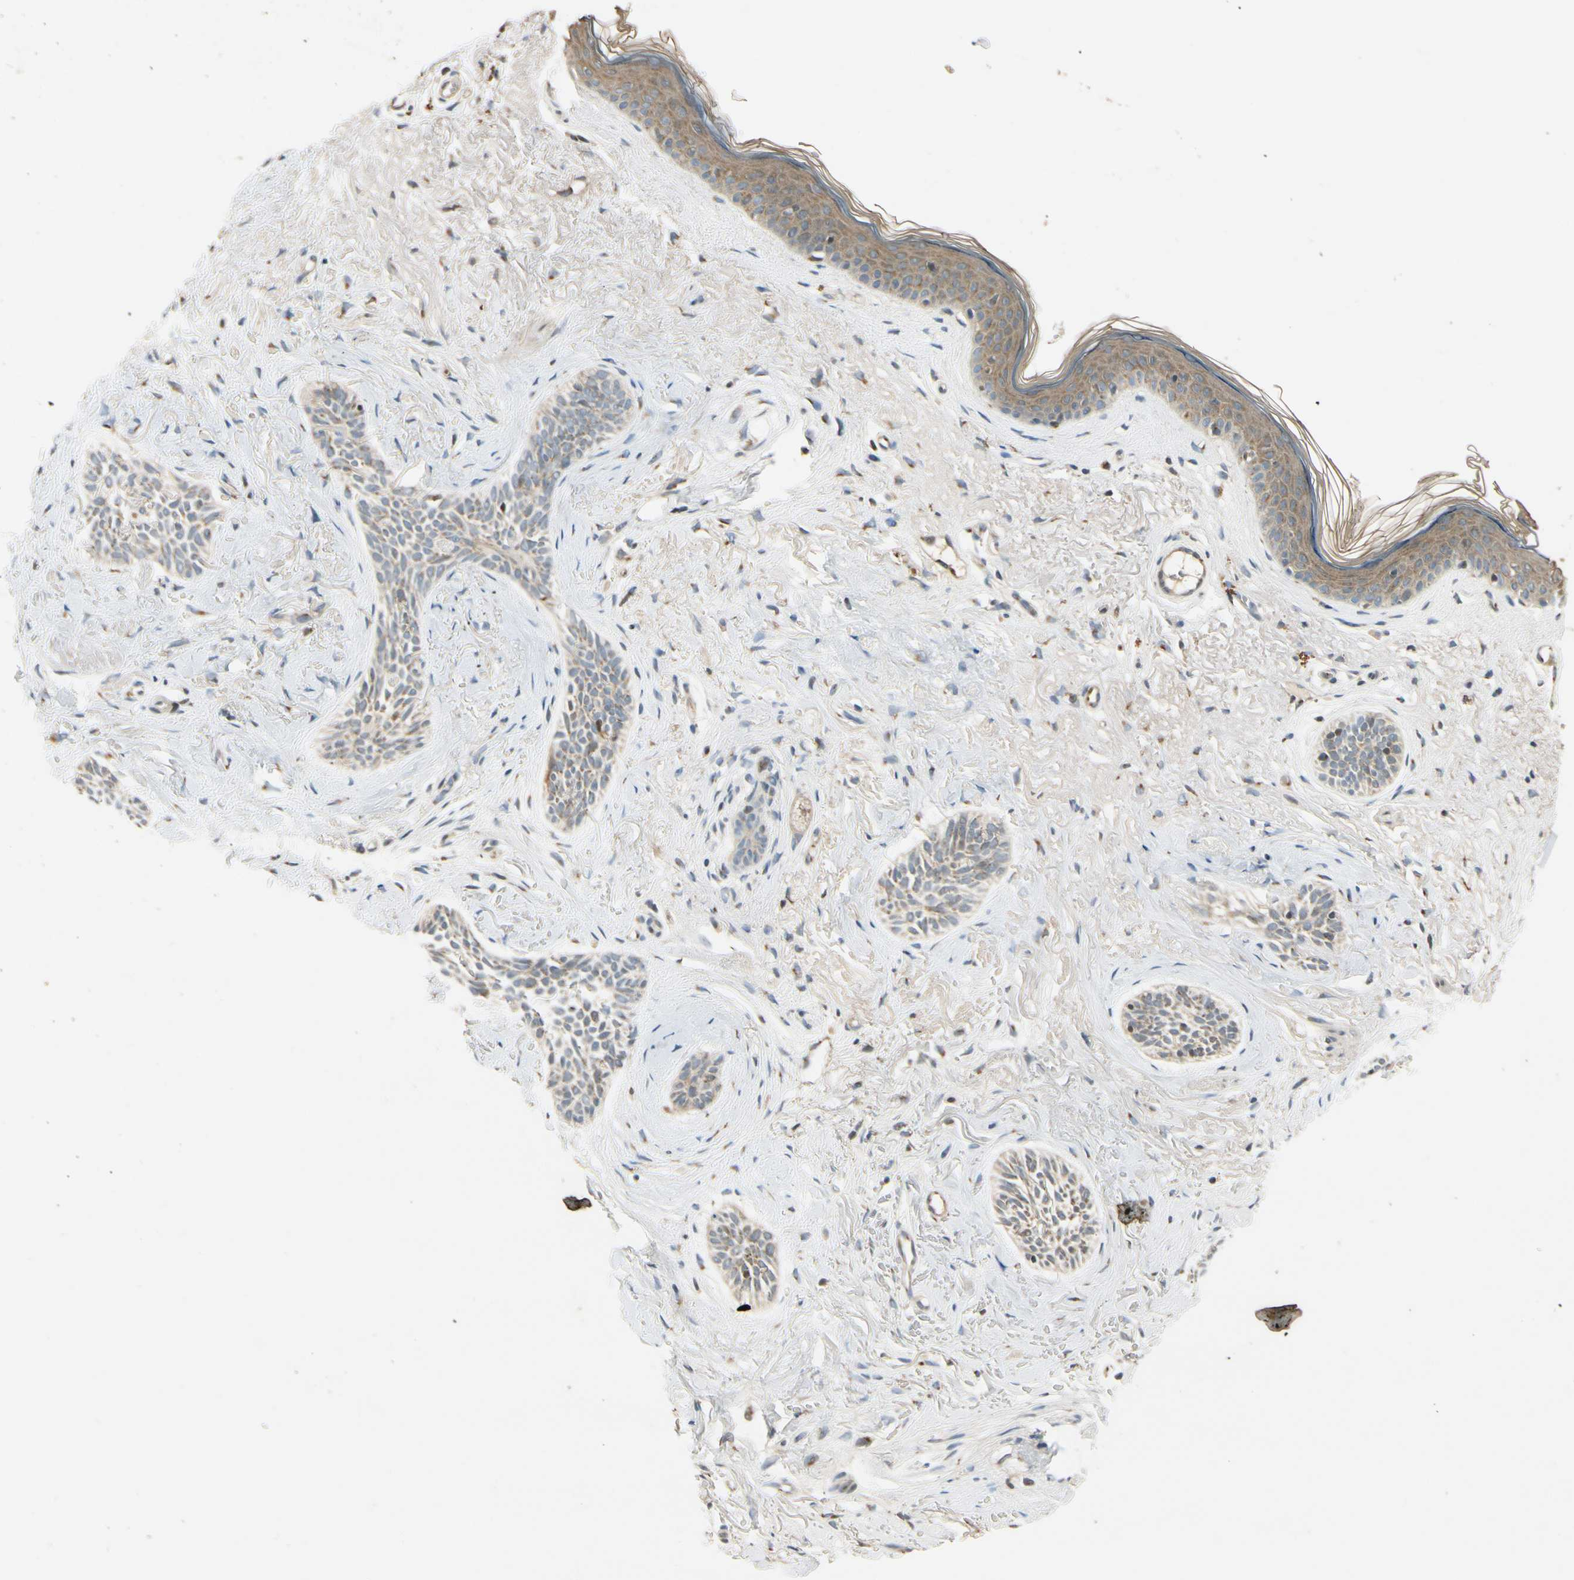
{"staining": {"intensity": "weak", "quantity": "<25%", "location": "cytoplasmic/membranous"}, "tissue": "skin cancer", "cell_type": "Tumor cells", "image_type": "cancer", "snomed": [{"axis": "morphology", "description": "Normal tissue, NOS"}, {"axis": "morphology", "description": "Basal cell carcinoma"}, {"axis": "topography", "description": "Skin"}], "caption": "An immunohistochemistry histopathology image of skin cancer is shown. There is no staining in tumor cells of skin cancer. (DAB IHC, high magnification).", "gene": "NEO1", "patient": {"sex": "female", "age": 84}}